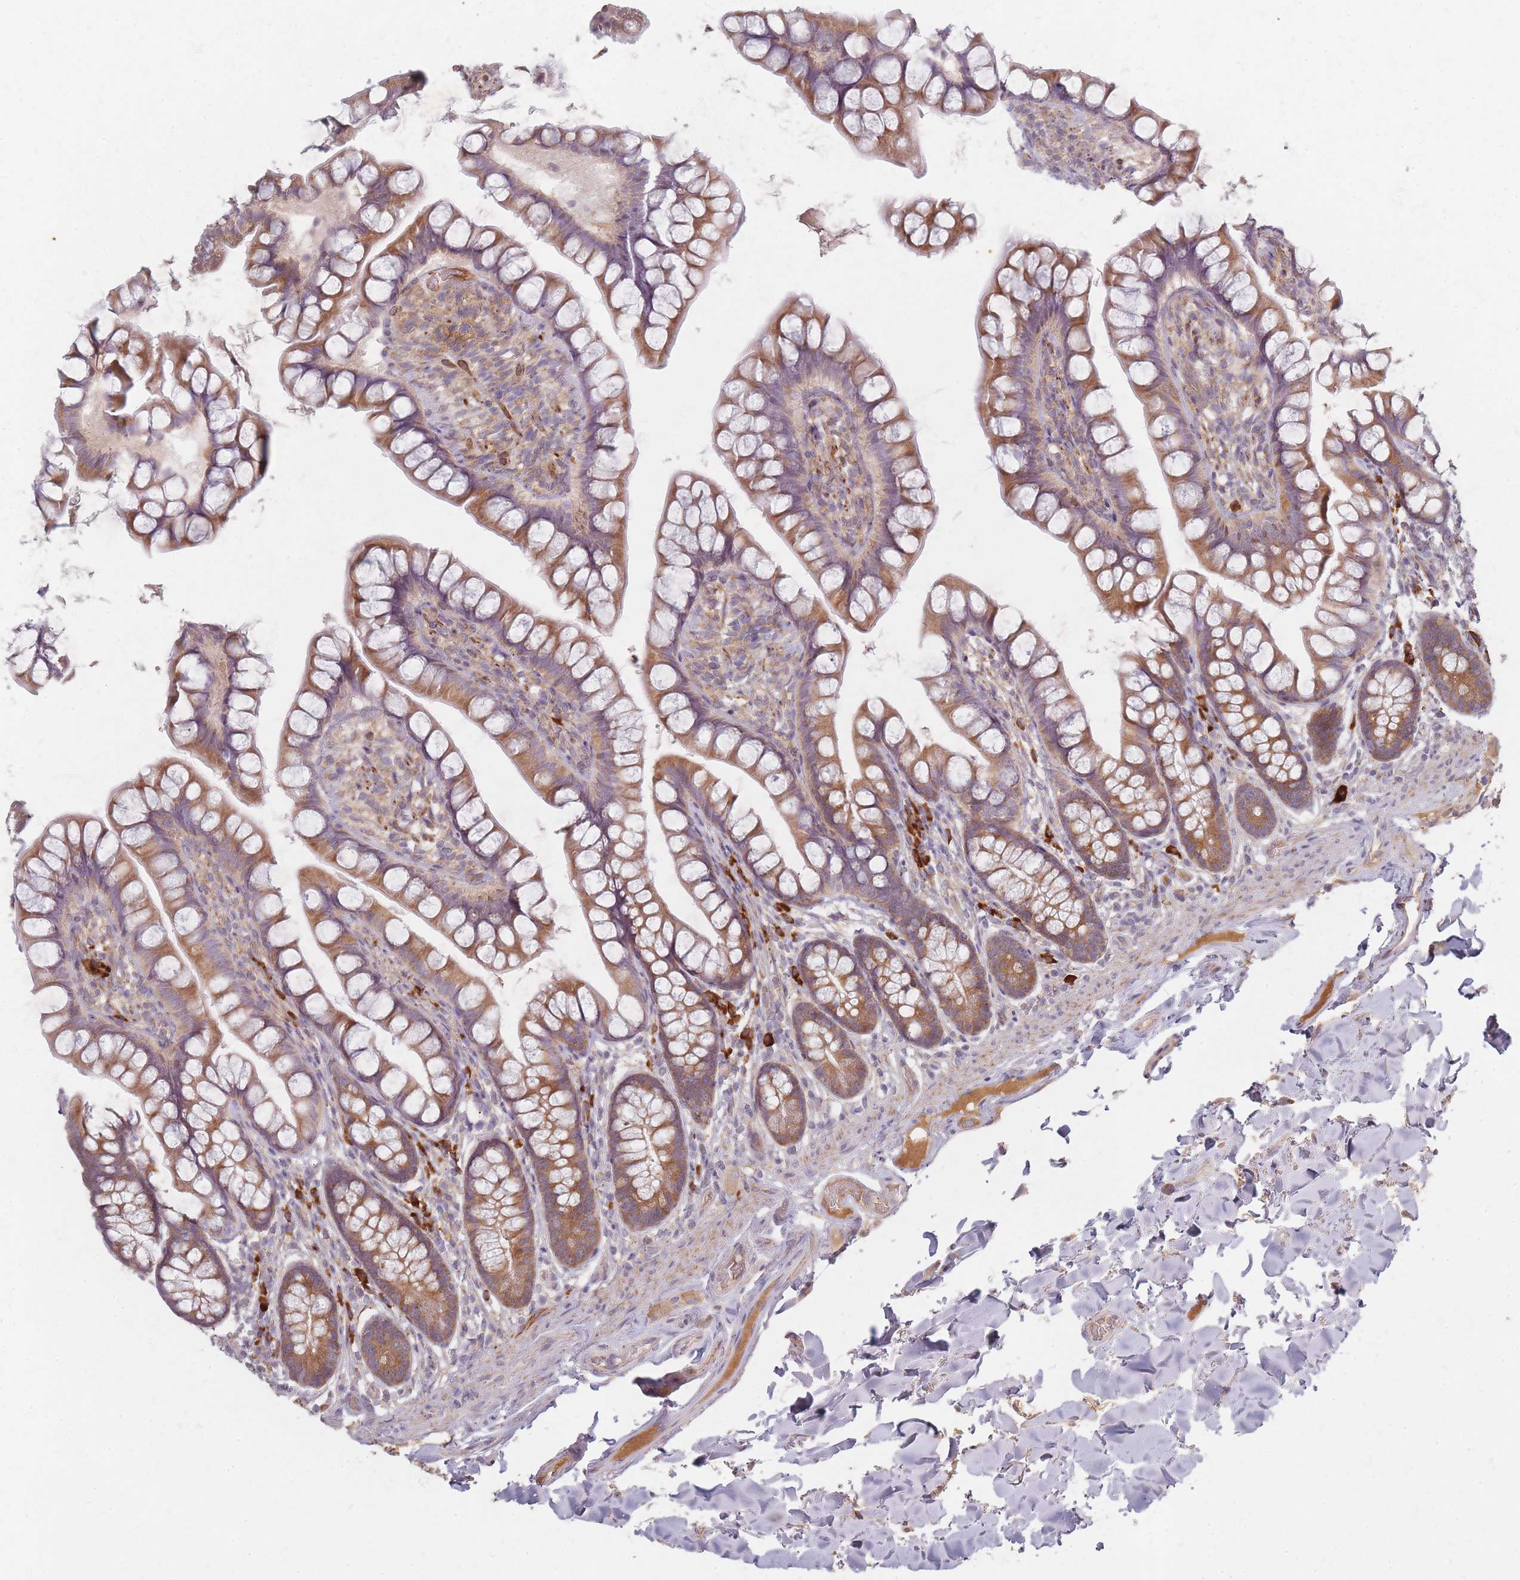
{"staining": {"intensity": "moderate", "quantity": ">75%", "location": "cytoplasmic/membranous"}, "tissue": "small intestine", "cell_type": "Glandular cells", "image_type": "normal", "snomed": [{"axis": "morphology", "description": "Normal tissue, NOS"}, {"axis": "topography", "description": "Small intestine"}], "caption": "Unremarkable small intestine was stained to show a protein in brown. There is medium levels of moderate cytoplasmic/membranous positivity in about >75% of glandular cells. (brown staining indicates protein expression, while blue staining denotes nuclei).", "gene": "SMIM14", "patient": {"sex": "male", "age": 70}}